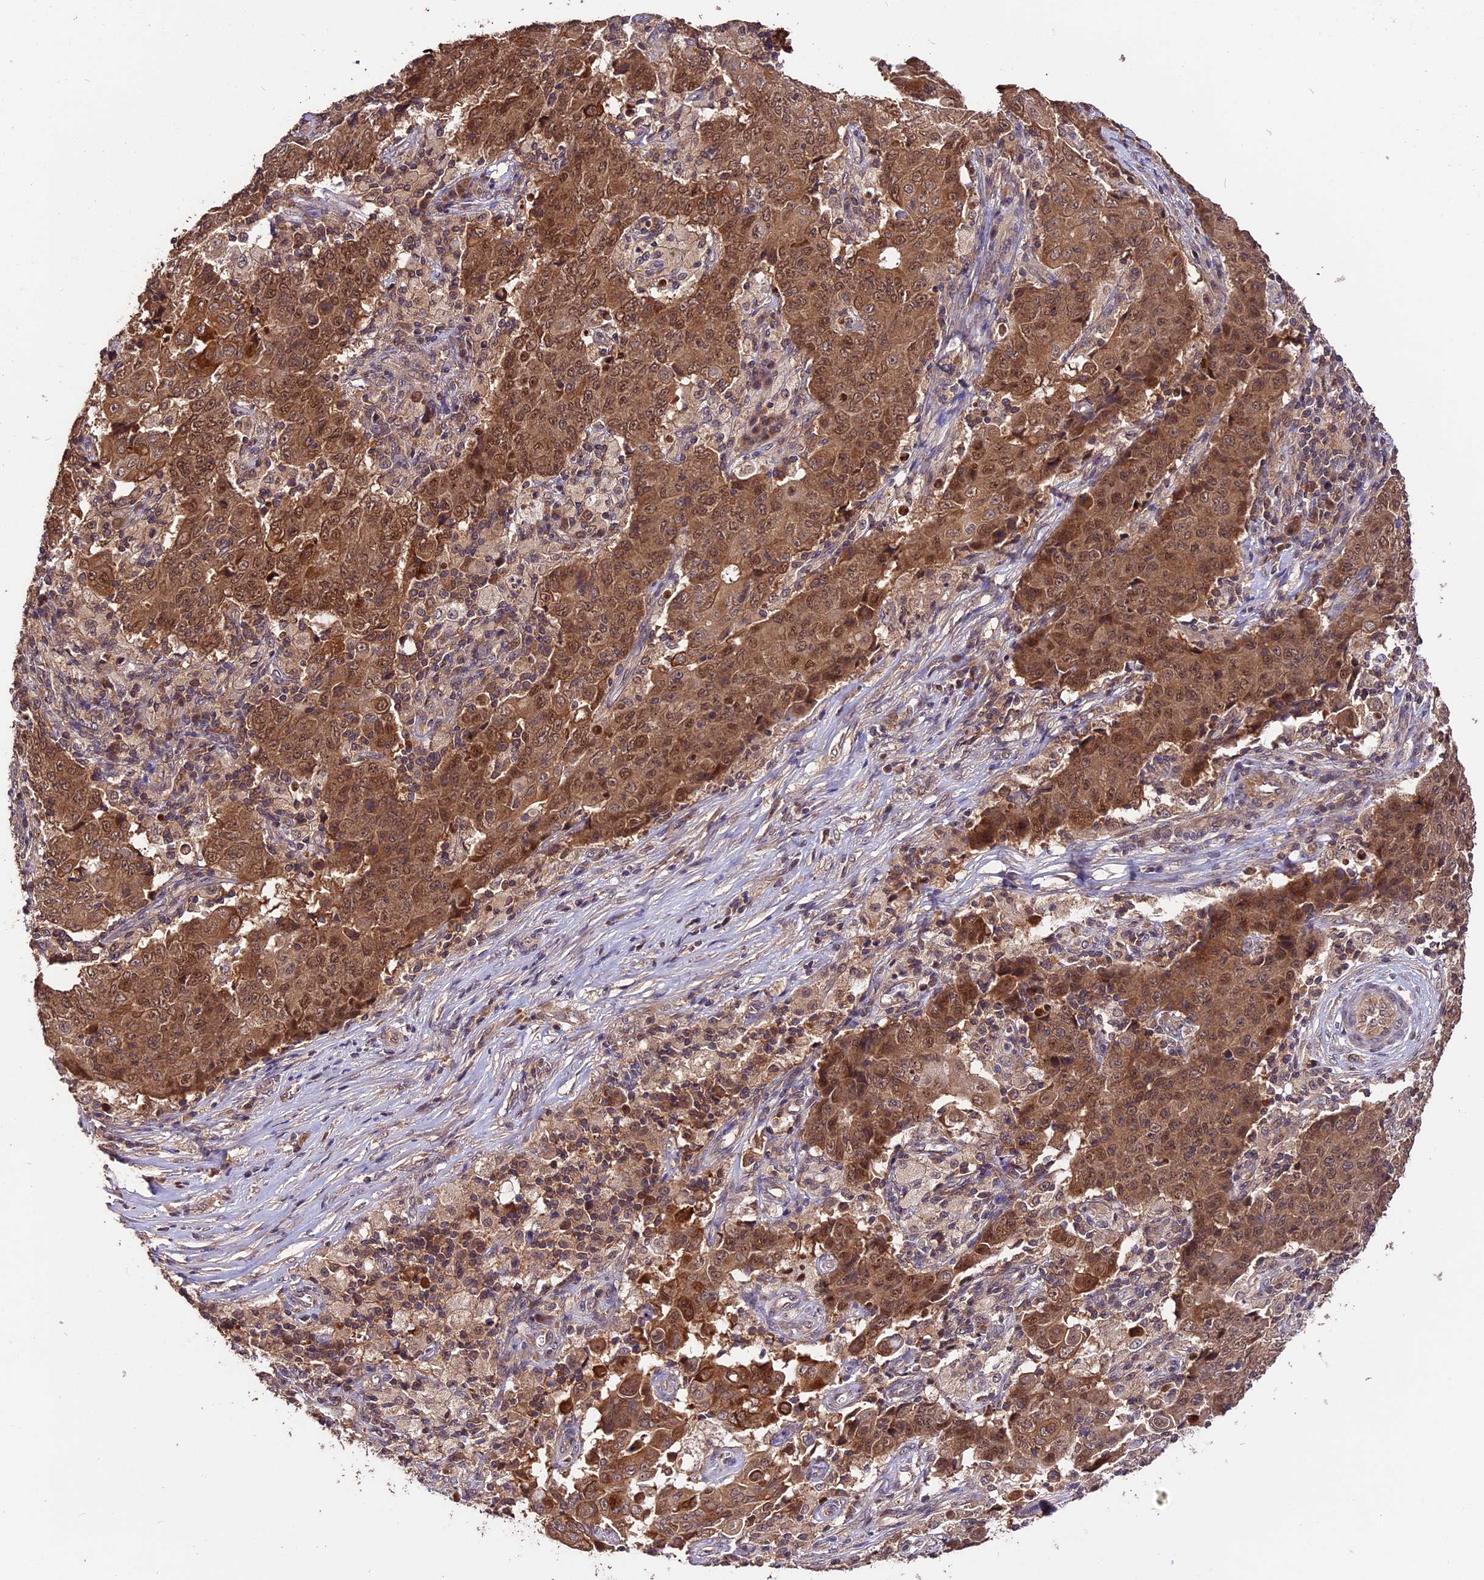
{"staining": {"intensity": "moderate", "quantity": ">75%", "location": "cytoplasmic/membranous,nuclear"}, "tissue": "ovarian cancer", "cell_type": "Tumor cells", "image_type": "cancer", "snomed": [{"axis": "morphology", "description": "Carcinoma, endometroid"}, {"axis": "topography", "description": "Ovary"}], "caption": "Tumor cells show moderate cytoplasmic/membranous and nuclear staining in approximately >75% of cells in ovarian cancer (endometroid carcinoma).", "gene": "TRMT1", "patient": {"sex": "female", "age": 42}}